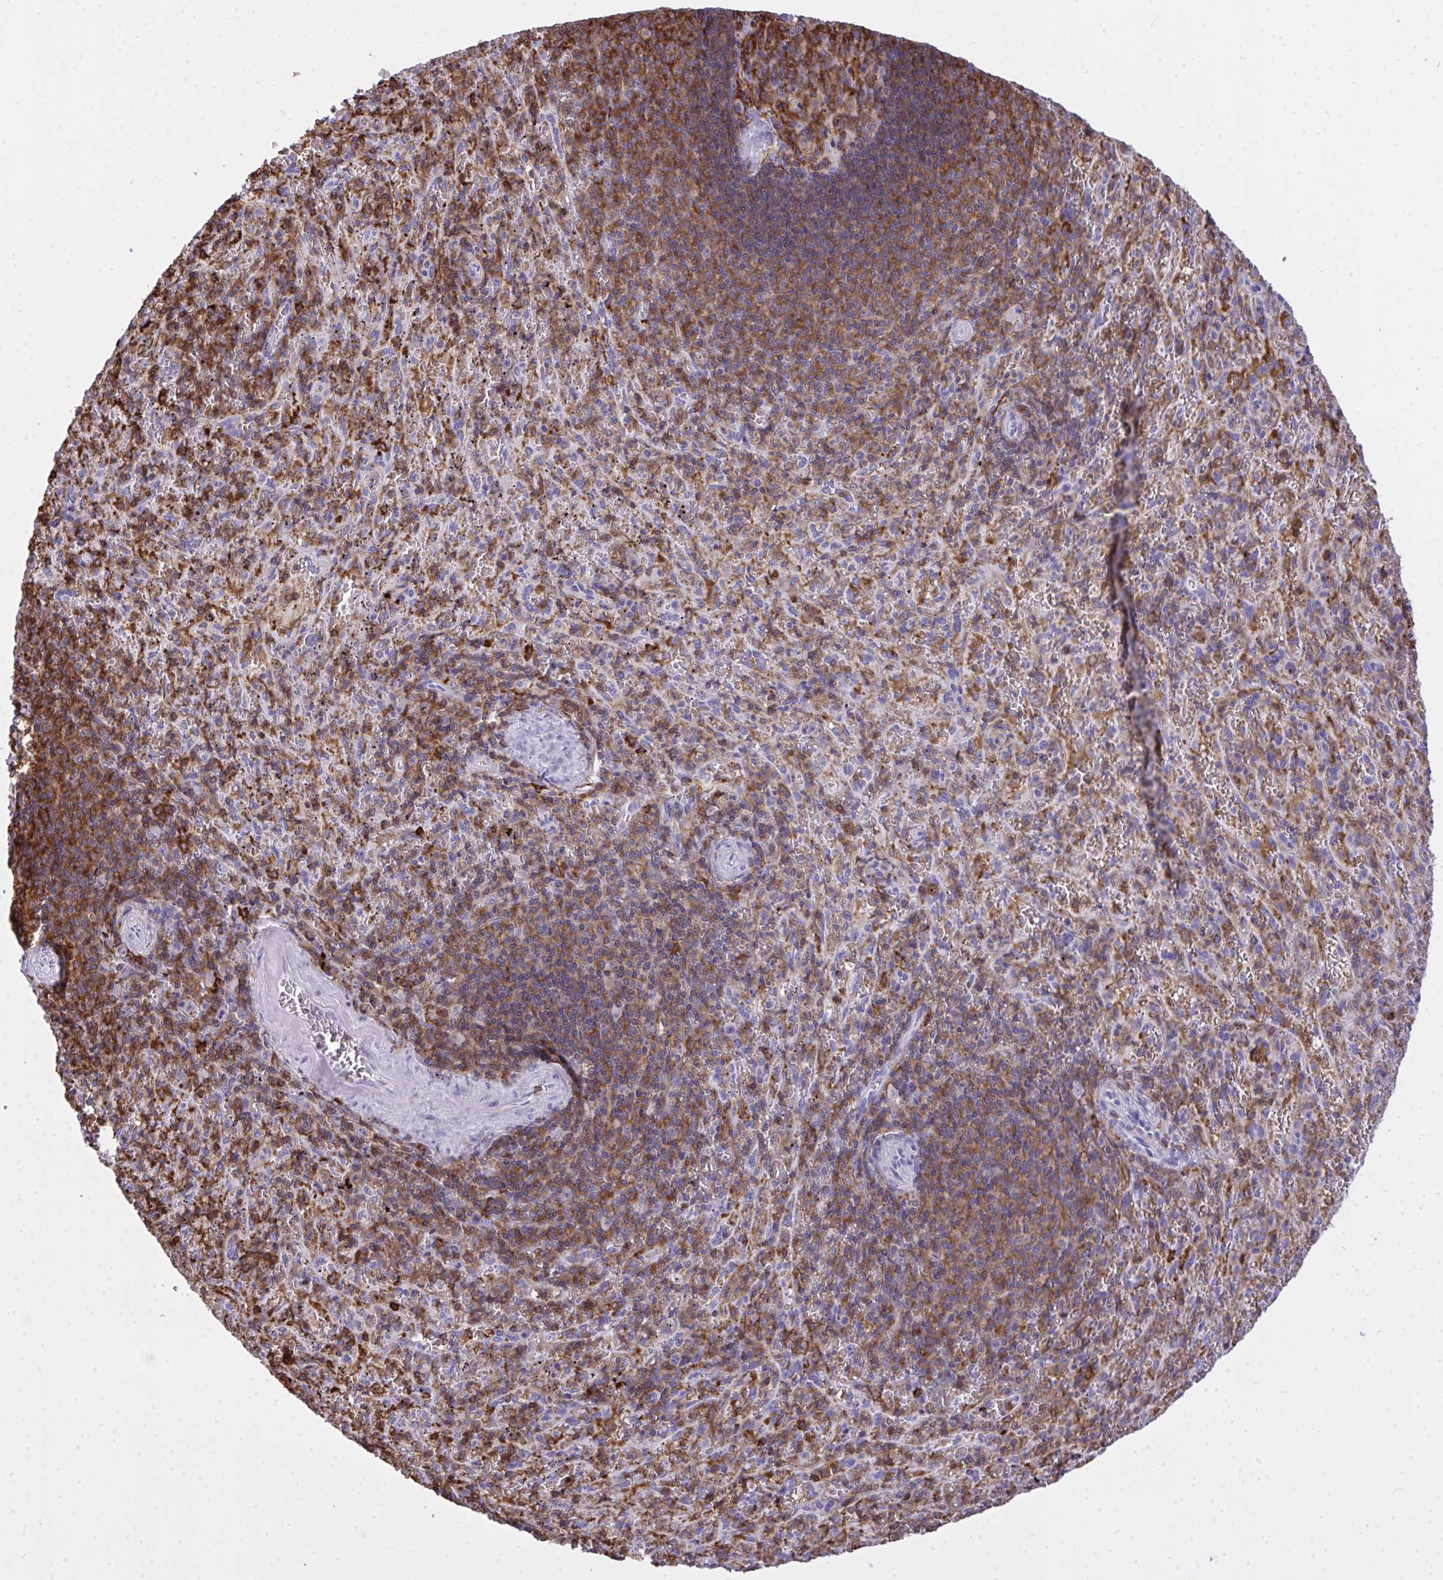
{"staining": {"intensity": "strong", "quantity": ">75%", "location": "cytoplasmic/membranous"}, "tissue": "spleen", "cell_type": "Cells in red pulp", "image_type": "normal", "snomed": [{"axis": "morphology", "description": "Normal tissue, NOS"}, {"axis": "topography", "description": "Spleen"}], "caption": "Immunohistochemical staining of normal spleen shows high levels of strong cytoplasmic/membranous staining in approximately >75% of cells in red pulp.", "gene": "AP5M1", "patient": {"sex": "male", "age": 57}}